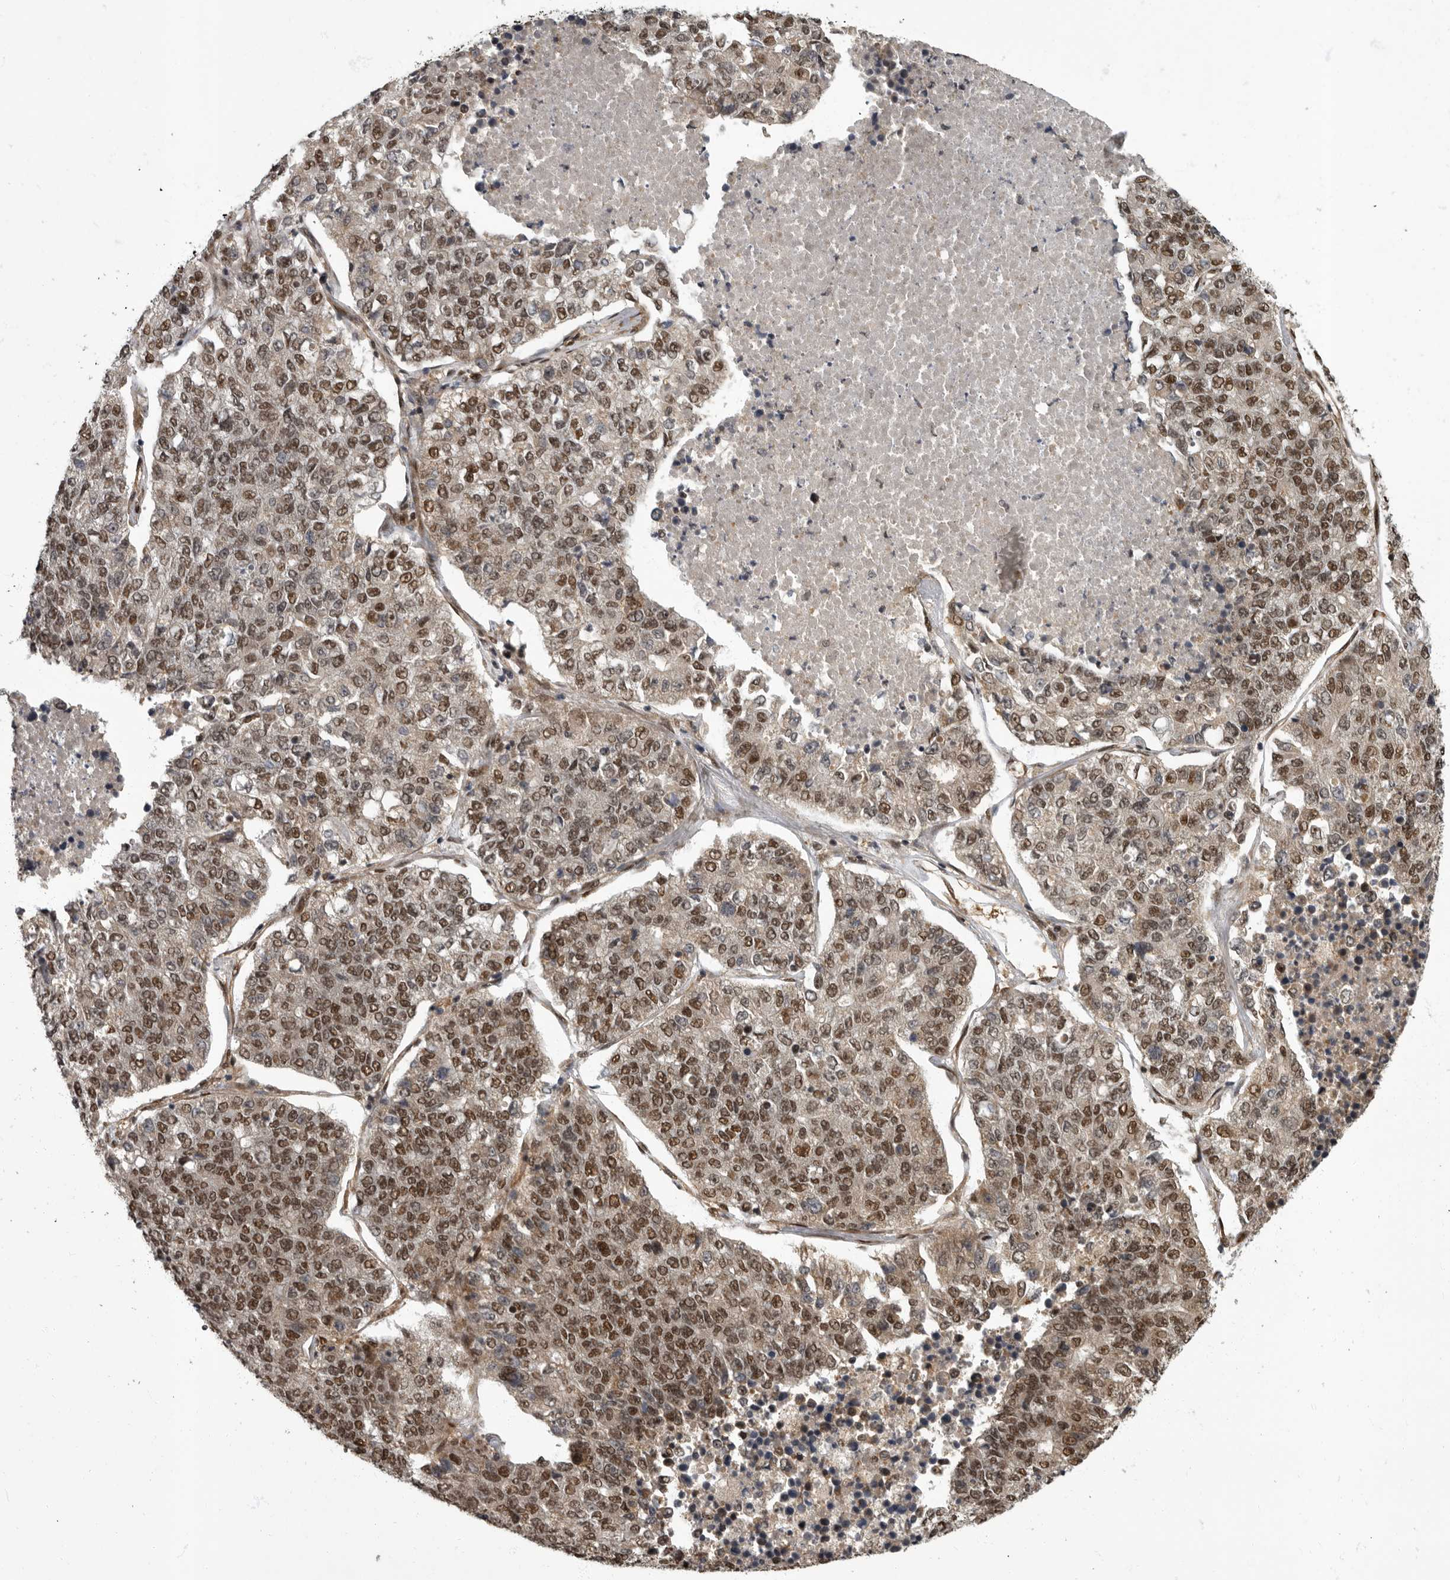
{"staining": {"intensity": "moderate", "quantity": ">75%", "location": "nuclear"}, "tissue": "lung cancer", "cell_type": "Tumor cells", "image_type": "cancer", "snomed": [{"axis": "morphology", "description": "Adenocarcinoma, NOS"}, {"axis": "topography", "description": "Lung"}], "caption": "Adenocarcinoma (lung) was stained to show a protein in brown. There is medium levels of moderate nuclear positivity in about >75% of tumor cells.", "gene": "VPS50", "patient": {"sex": "male", "age": 49}}